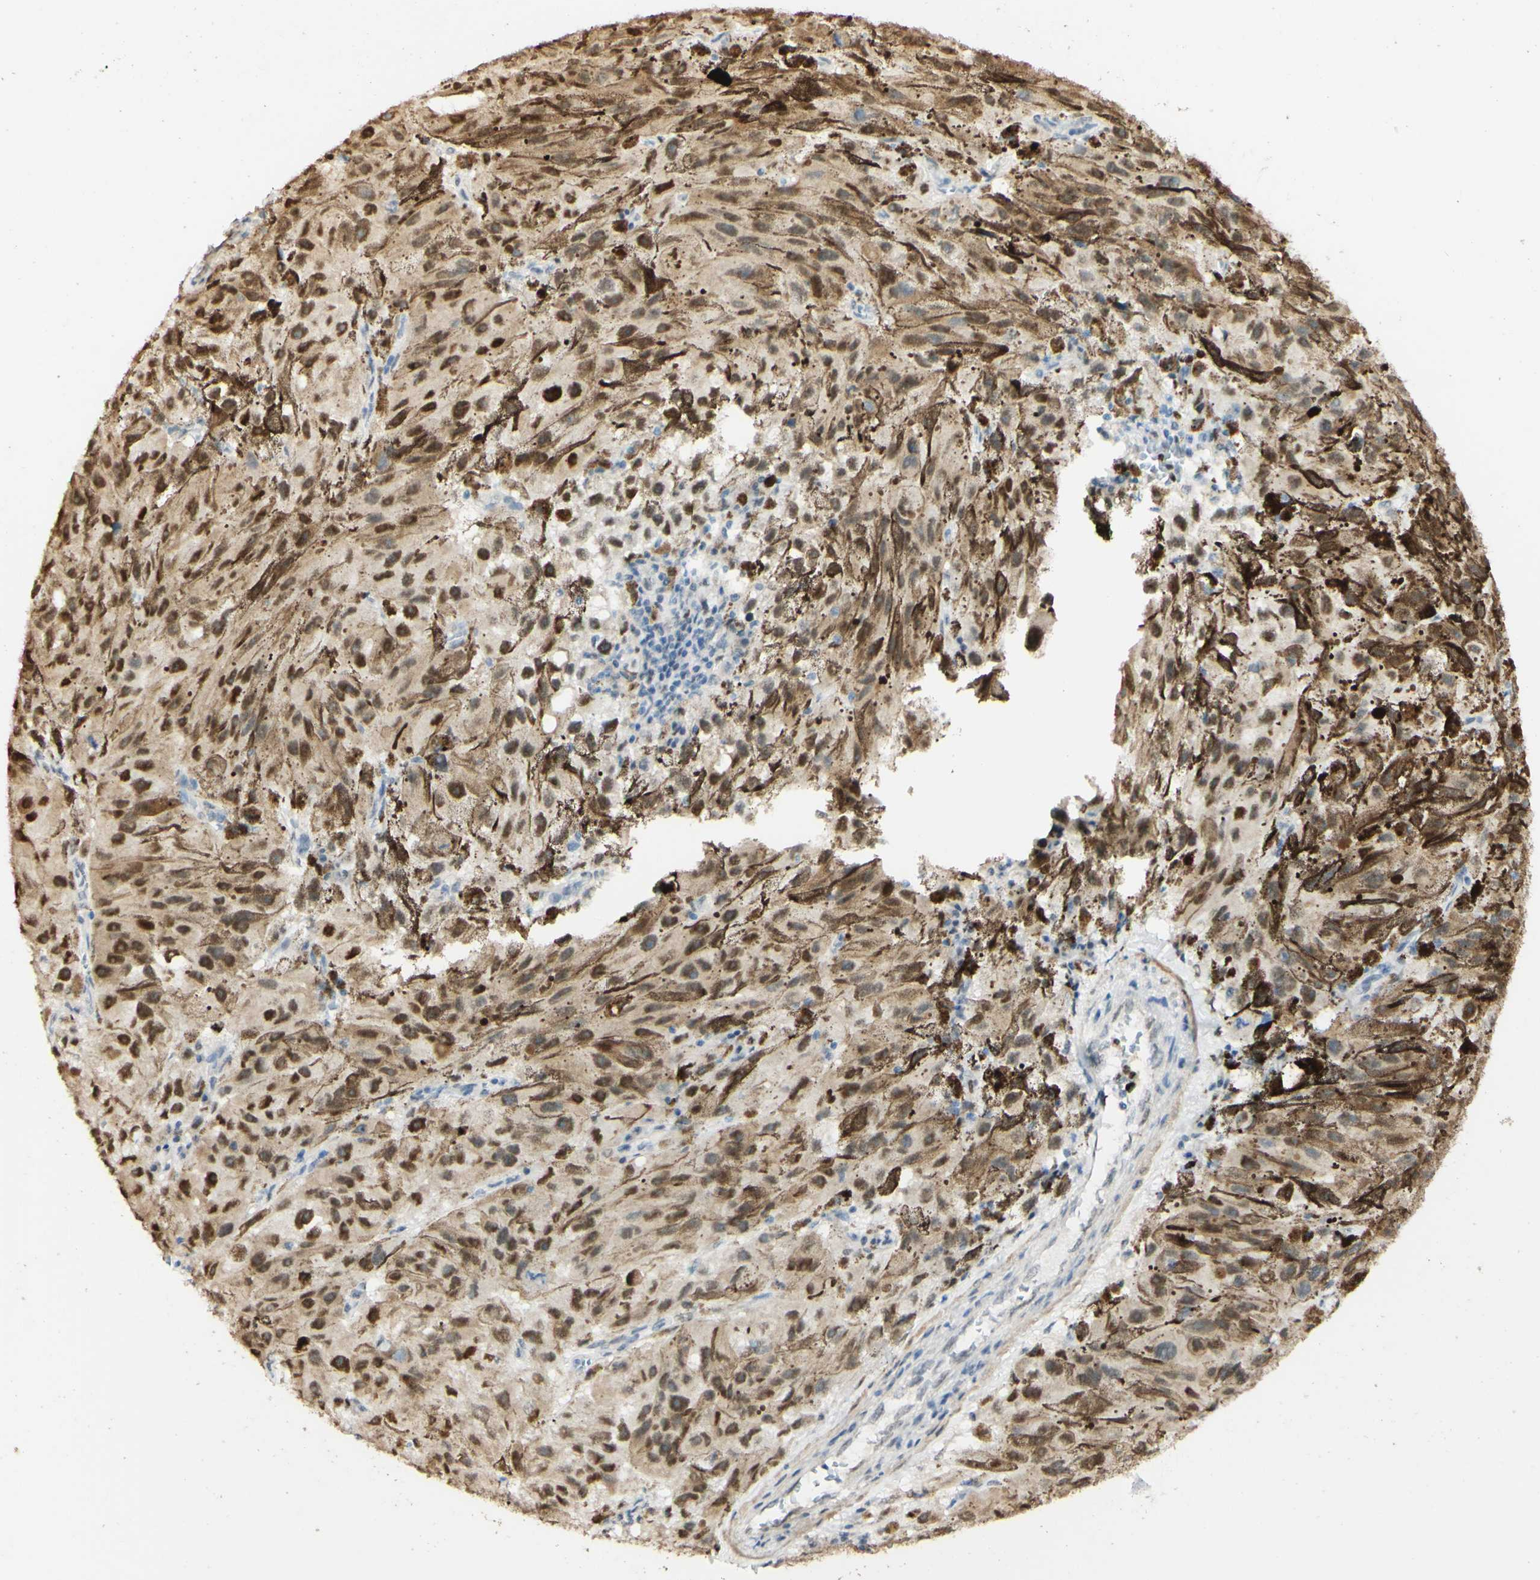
{"staining": {"intensity": "strong", "quantity": "25%-75%", "location": "cytoplasmic/membranous,nuclear"}, "tissue": "melanoma", "cell_type": "Tumor cells", "image_type": "cancer", "snomed": [{"axis": "morphology", "description": "Malignant melanoma, NOS"}, {"axis": "topography", "description": "Skin"}], "caption": "The photomicrograph exhibits staining of malignant melanoma, revealing strong cytoplasmic/membranous and nuclear protein positivity (brown color) within tumor cells. (Brightfield microscopy of DAB IHC at high magnification).", "gene": "MAP3K4", "patient": {"sex": "female", "age": 104}}